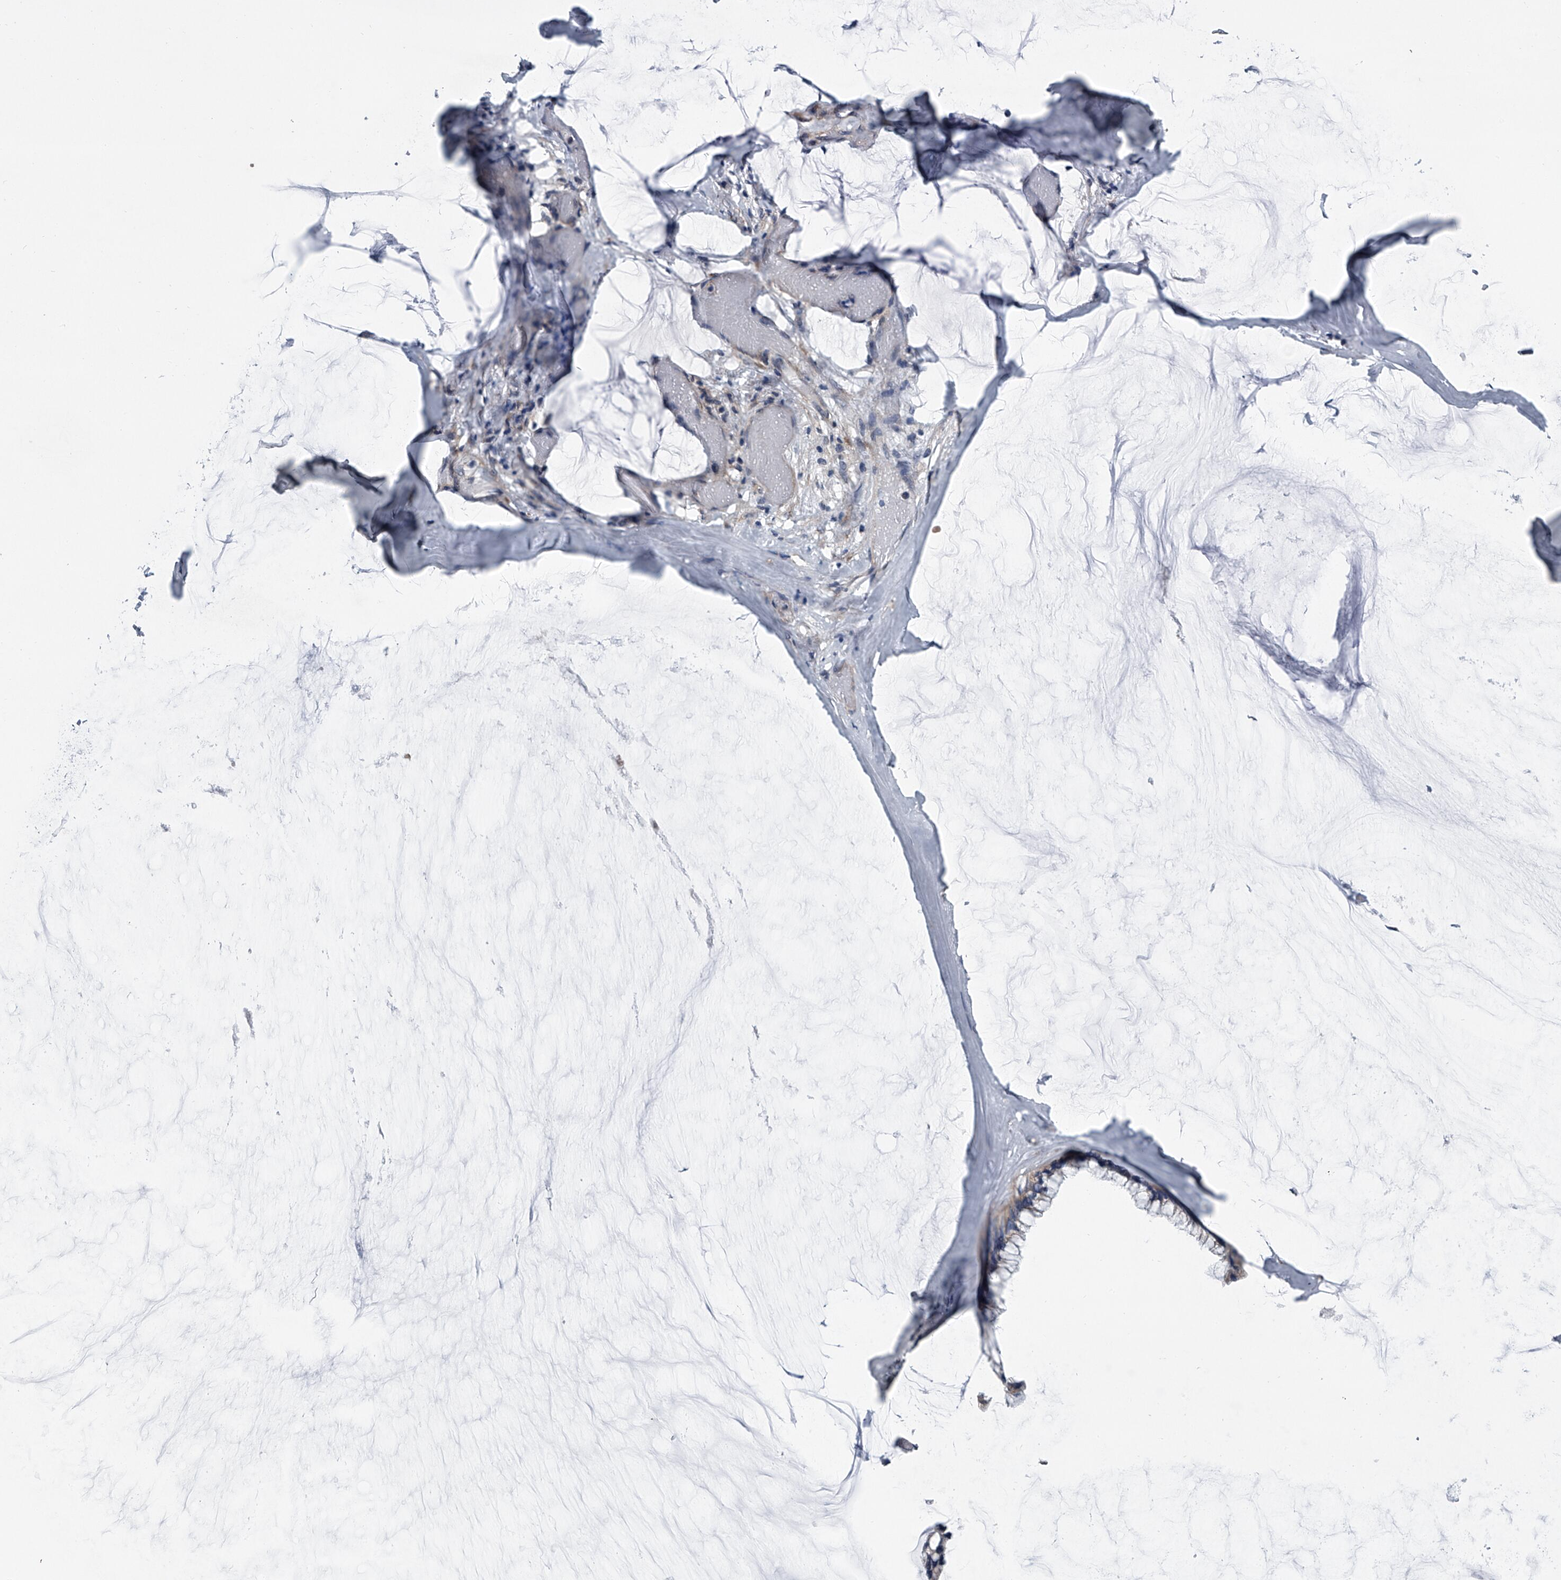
{"staining": {"intensity": "negative", "quantity": "none", "location": "none"}, "tissue": "ovarian cancer", "cell_type": "Tumor cells", "image_type": "cancer", "snomed": [{"axis": "morphology", "description": "Cystadenocarcinoma, mucinous, NOS"}, {"axis": "topography", "description": "Ovary"}], "caption": "Immunohistochemical staining of ovarian cancer (mucinous cystadenocarcinoma) exhibits no significant positivity in tumor cells.", "gene": "PPP2R5D", "patient": {"sex": "female", "age": 39}}